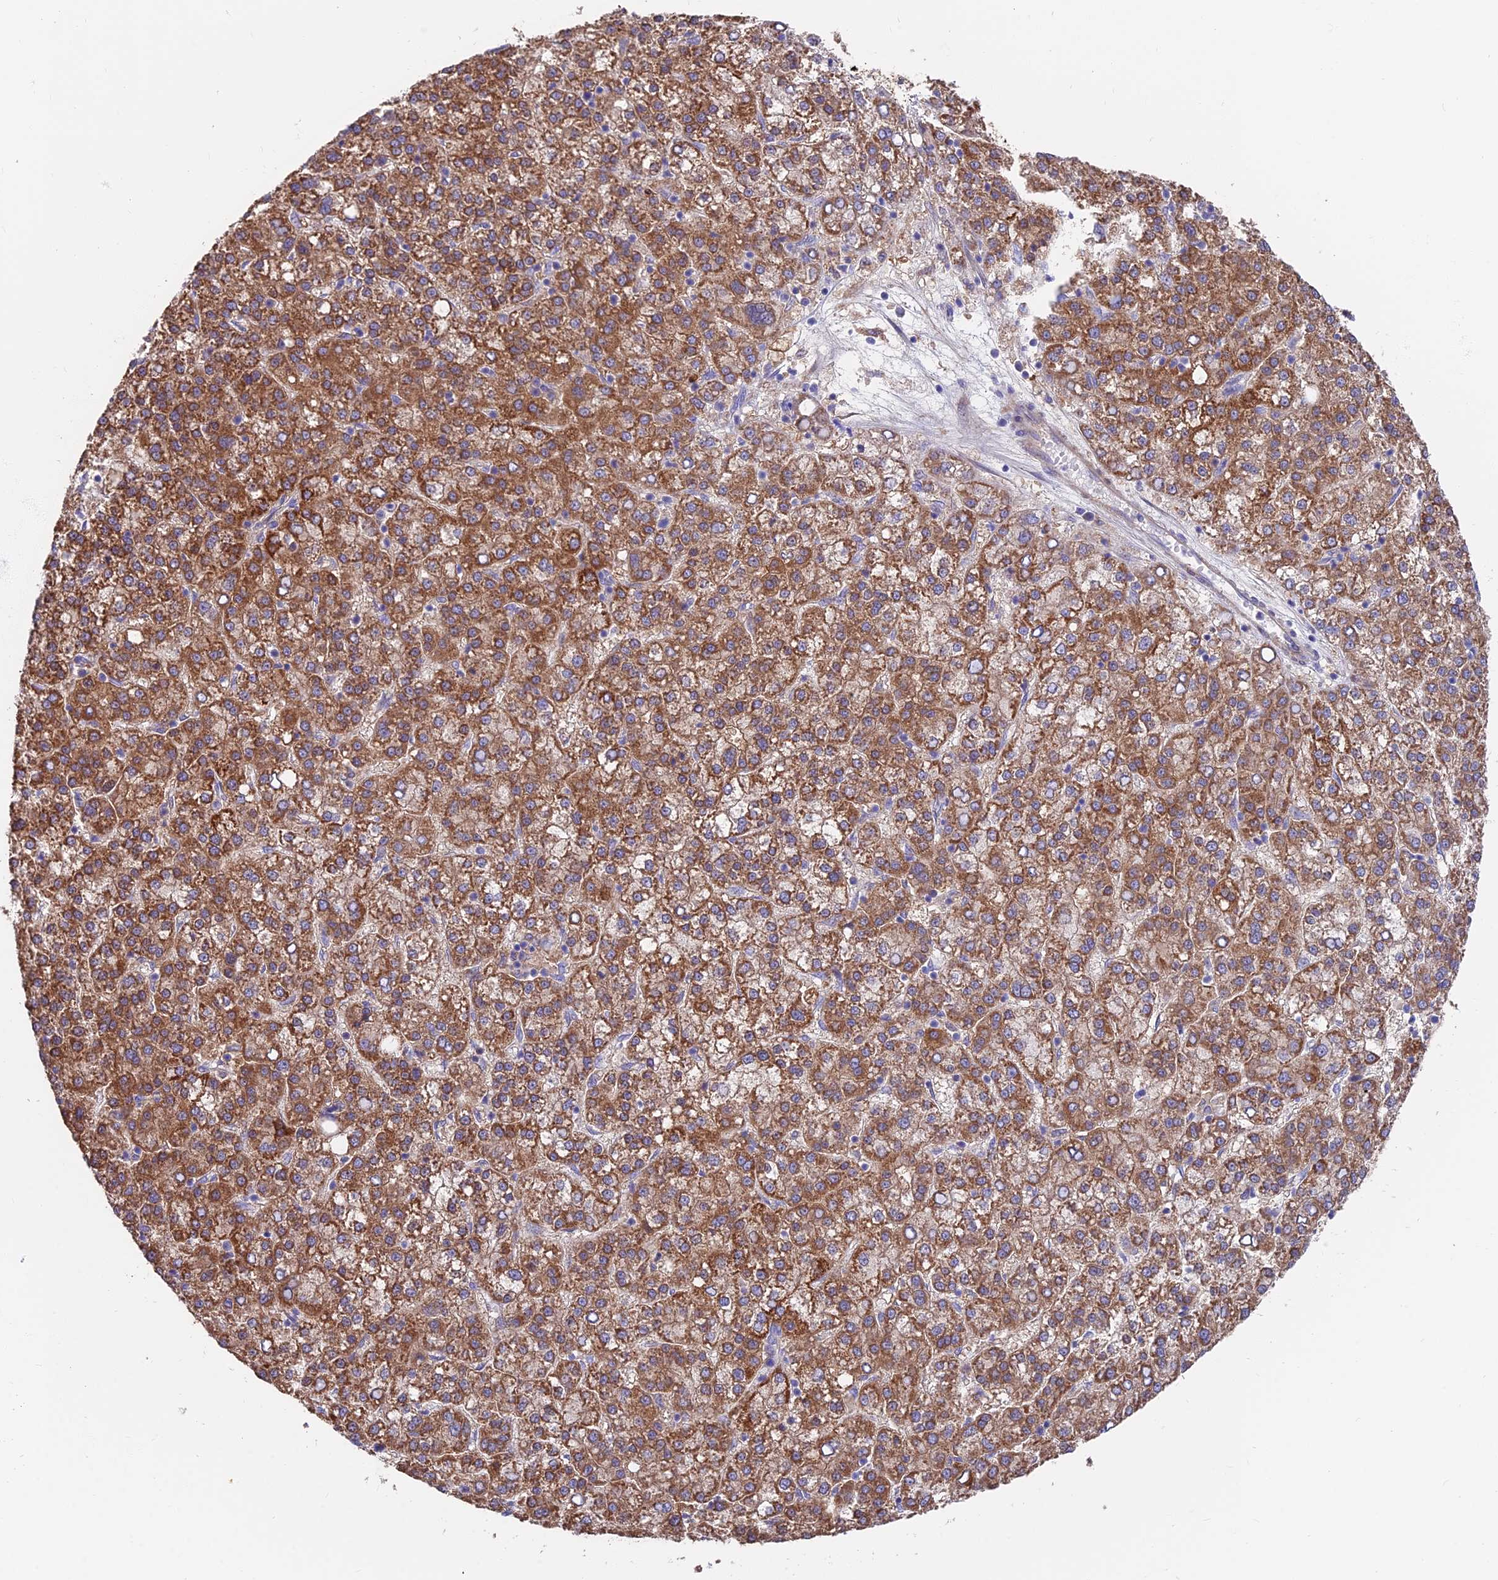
{"staining": {"intensity": "strong", "quantity": ">75%", "location": "cytoplasmic/membranous"}, "tissue": "liver cancer", "cell_type": "Tumor cells", "image_type": "cancer", "snomed": [{"axis": "morphology", "description": "Carcinoma, Hepatocellular, NOS"}, {"axis": "topography", "description": "Liver"}], "caption": "Immunohistochemical staining of human liver cancer displays high levels of strong cytoplasmic/membranous staining in approximately >75% of tumor cells.", "gene": "TIGD6", "patient": {"sex": "female", "age": 58}}